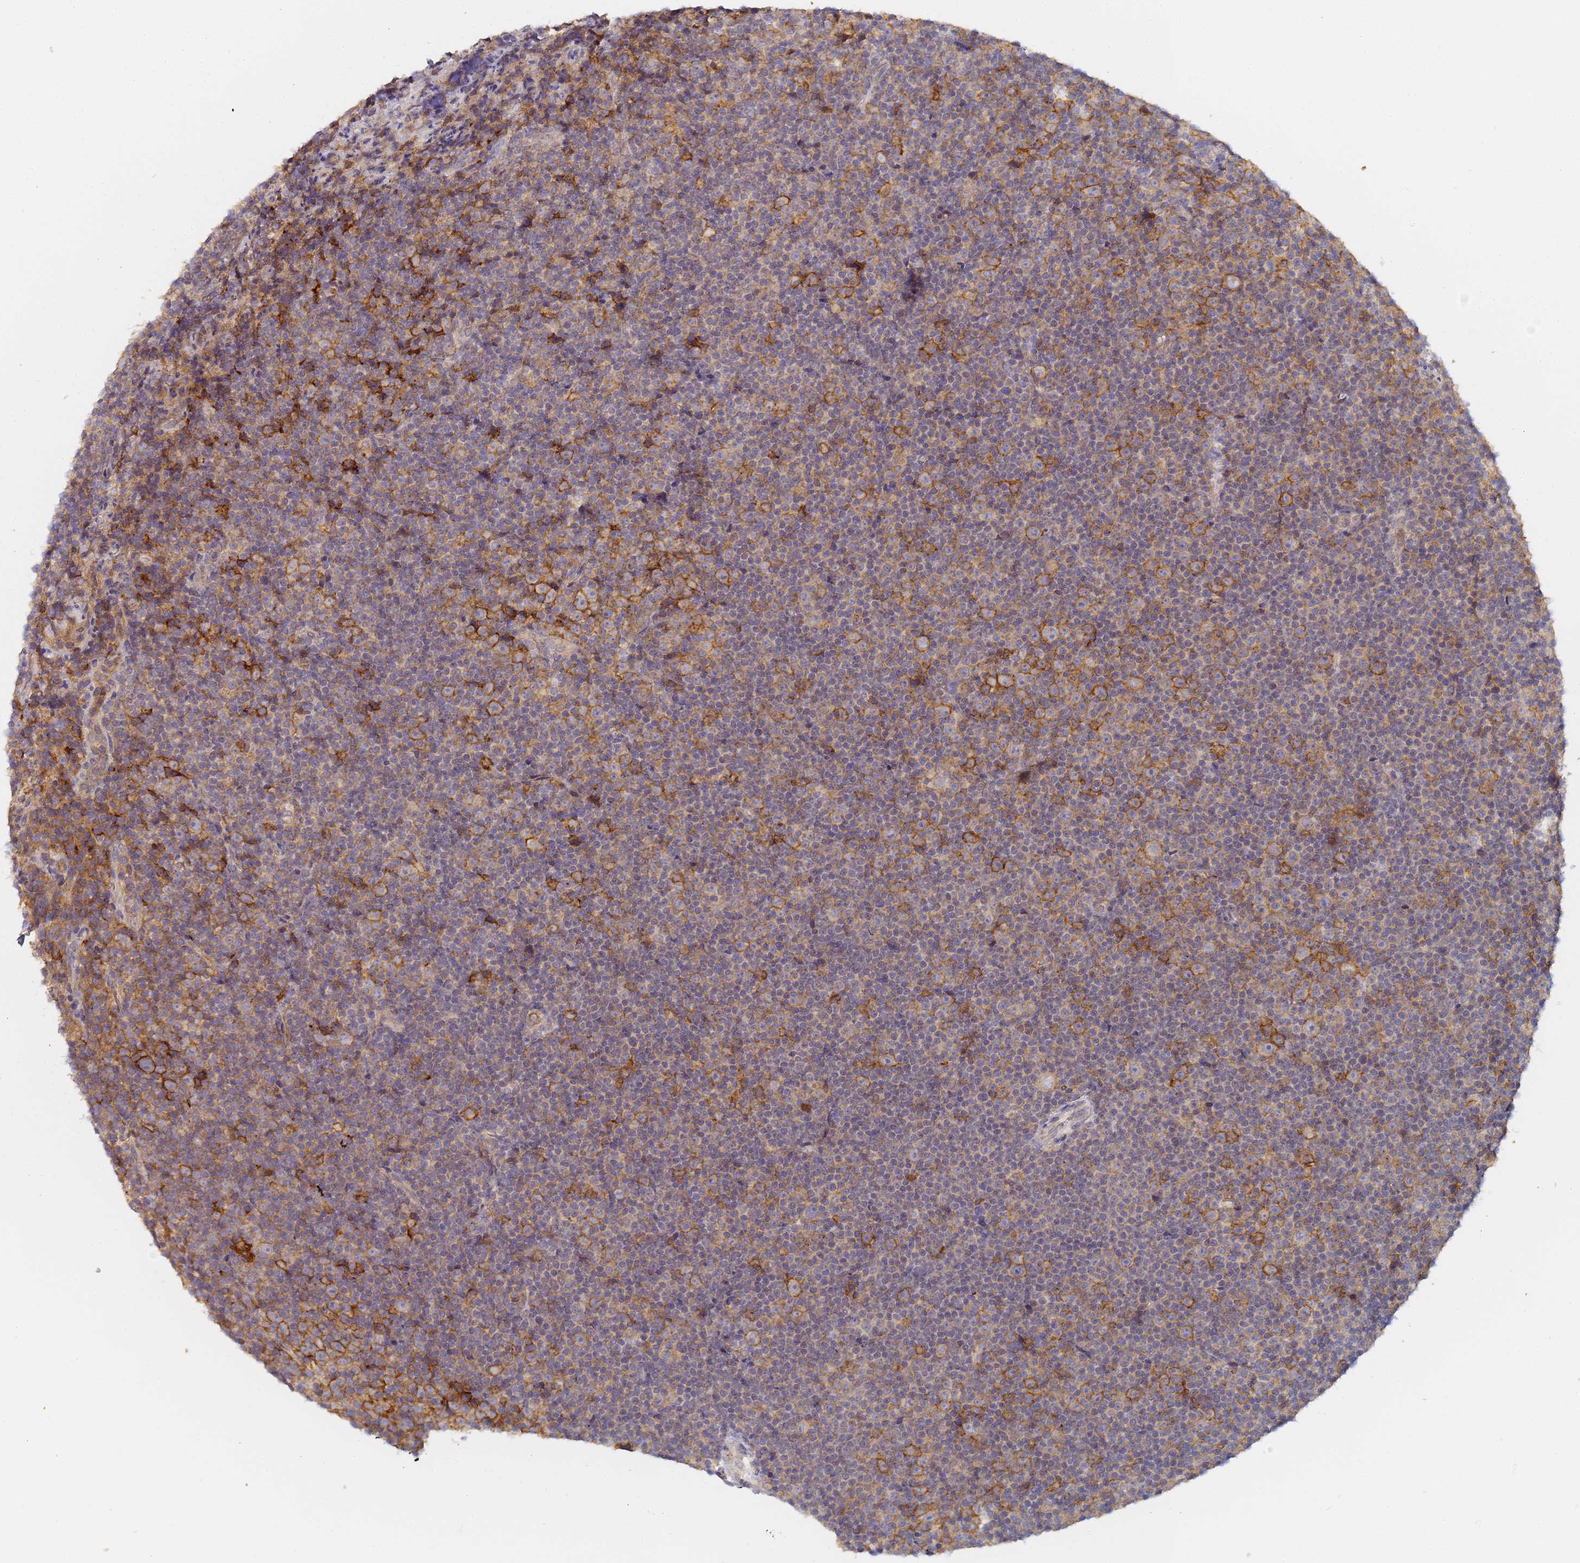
{"staining": {"intensity": "negative", "quantity": "none", "location": "none"}, "tissue": "lymphoma", "cell_type": "Tumor cells", "image_type": "cancer", "snomed": [{"axis": "morphology", "description": "Malignant lymphoma, non-Hodgkin's type, Low grade"}, {"axis": "topography", "description": "Lymph node"}], "caption": "Immunohistochemical staining of malignant lymphoma, non-Hodgkin's type (low-grade) reveals no significant staining in tumor cells. (Brightfield microscopy of DAB IHC at high magnification).", "gene": "LRRC69", "patient": {"sex": "female", "age": 67}}